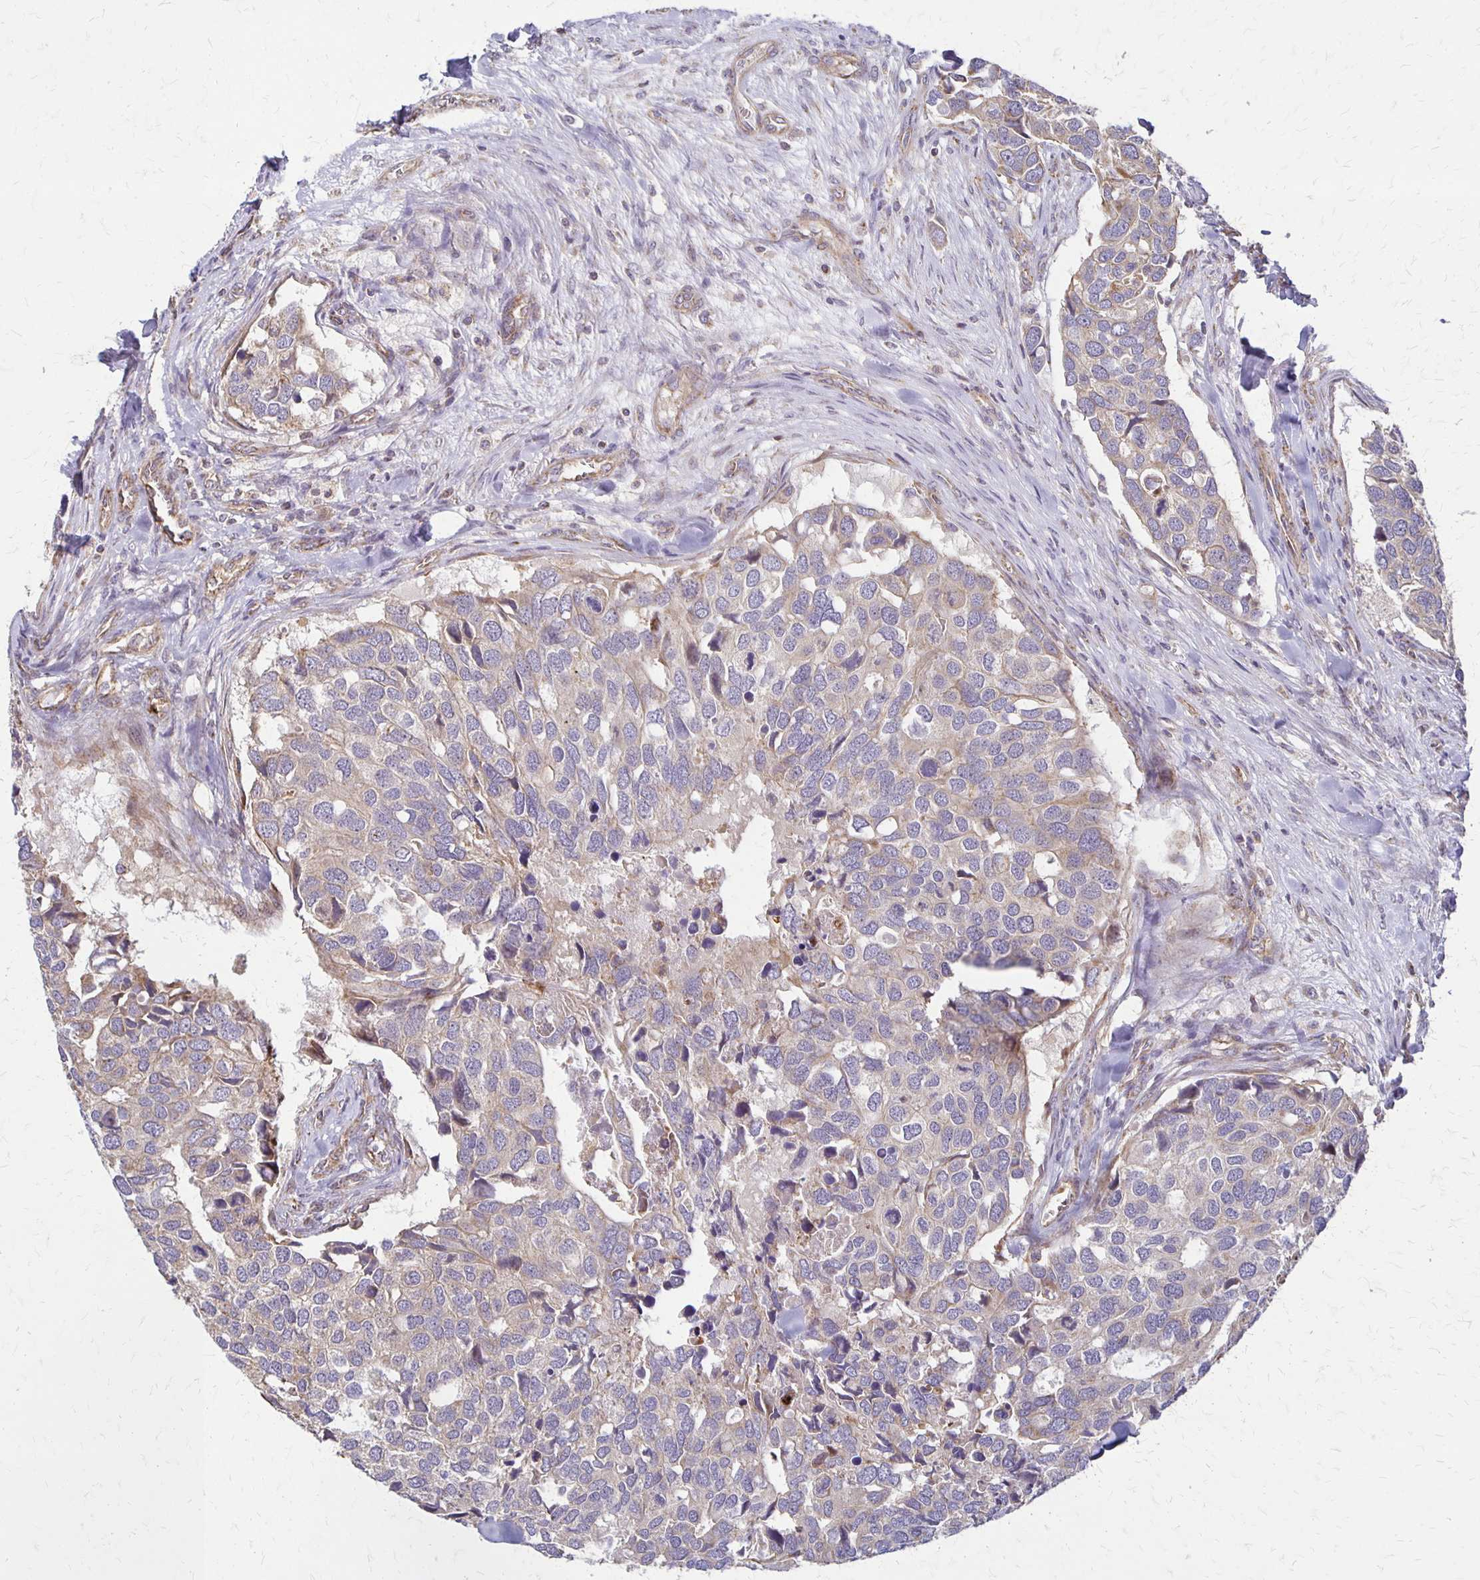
{"staining": {"intensity": "weak", "quantity": "25%-75%", "location": "cytoplasmic/membranous"}, "tissue": "breast cancer", "cell_type": "Tumor cells", "image_type": "cancer", "snomed": [{"axis": "morphology", "description": "Duct carcinoma"}, {"axis": "topography", "description": "Breast"}], "caption": "Immunohistochemistry (IHC) (DAB) staining of human breast intraductal carcinoma exhibits weak cytoplasmic/membranous protein expression in about 25%-75% of tumor cells. (Brightfield microscopy of DAB IHC at high magnification).", "gene": "EIF4EBP2", "patient": {"sex": "female", "age": 83}}